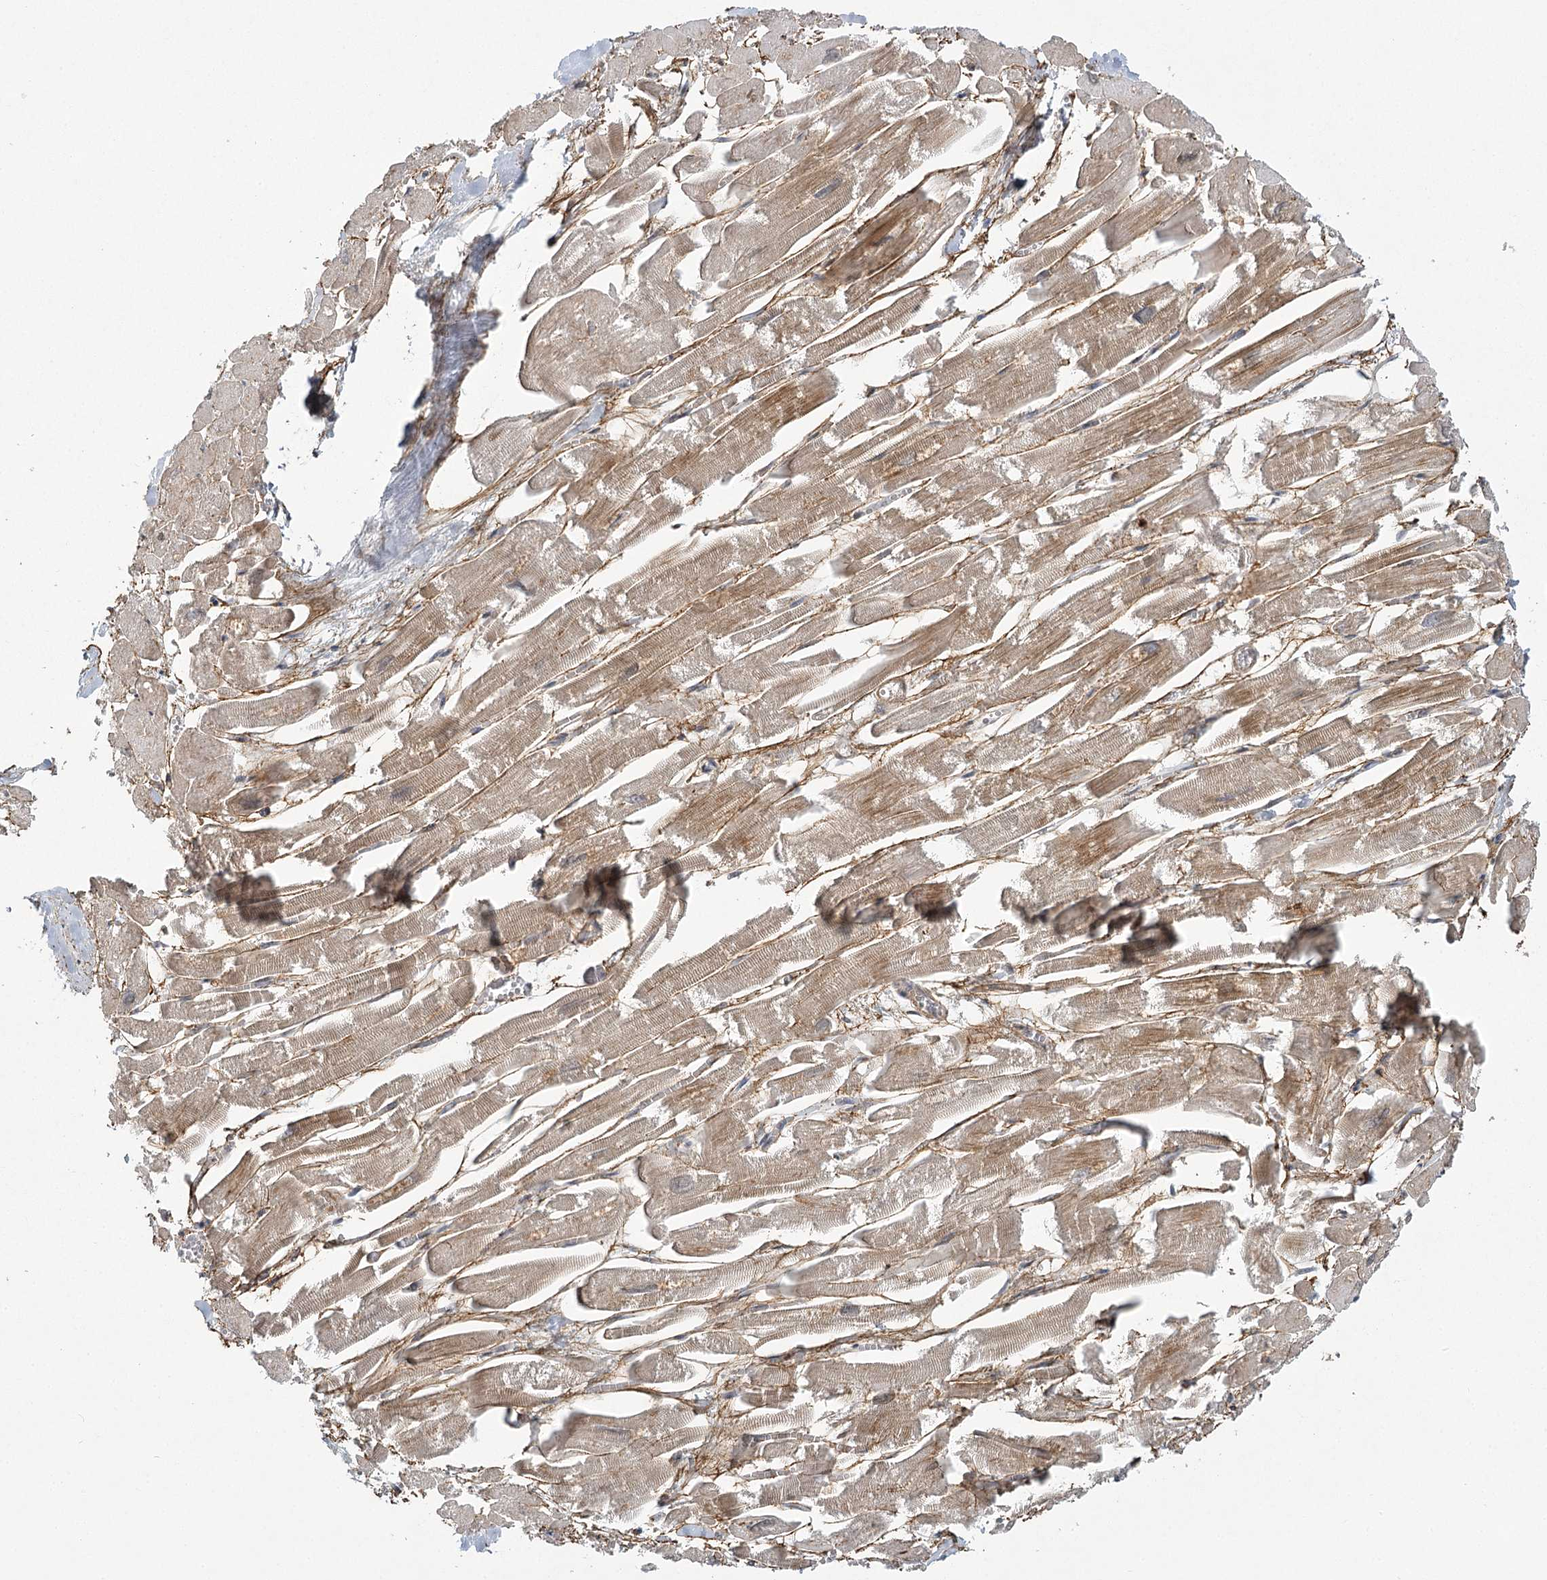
{"staining": {"intensity": "weak", "quantity": "<25%", "location": "cytoplasmic/membranous"}, "tissue": "heart muscle", "cell_type": "Cardiomyocytes", "image_type": "normal", "snomed": [{"axis": "morphology", "description": "Normal tissue, NOS"}, {"axis": "topography", "description": "Heart"}], "caption": "Immunohistochemical staining of benign human heart muscle shows no significant positivity in cardiomyocytes.", "gene": "MED28", "patient": {"sex": "male", "age": 54}}